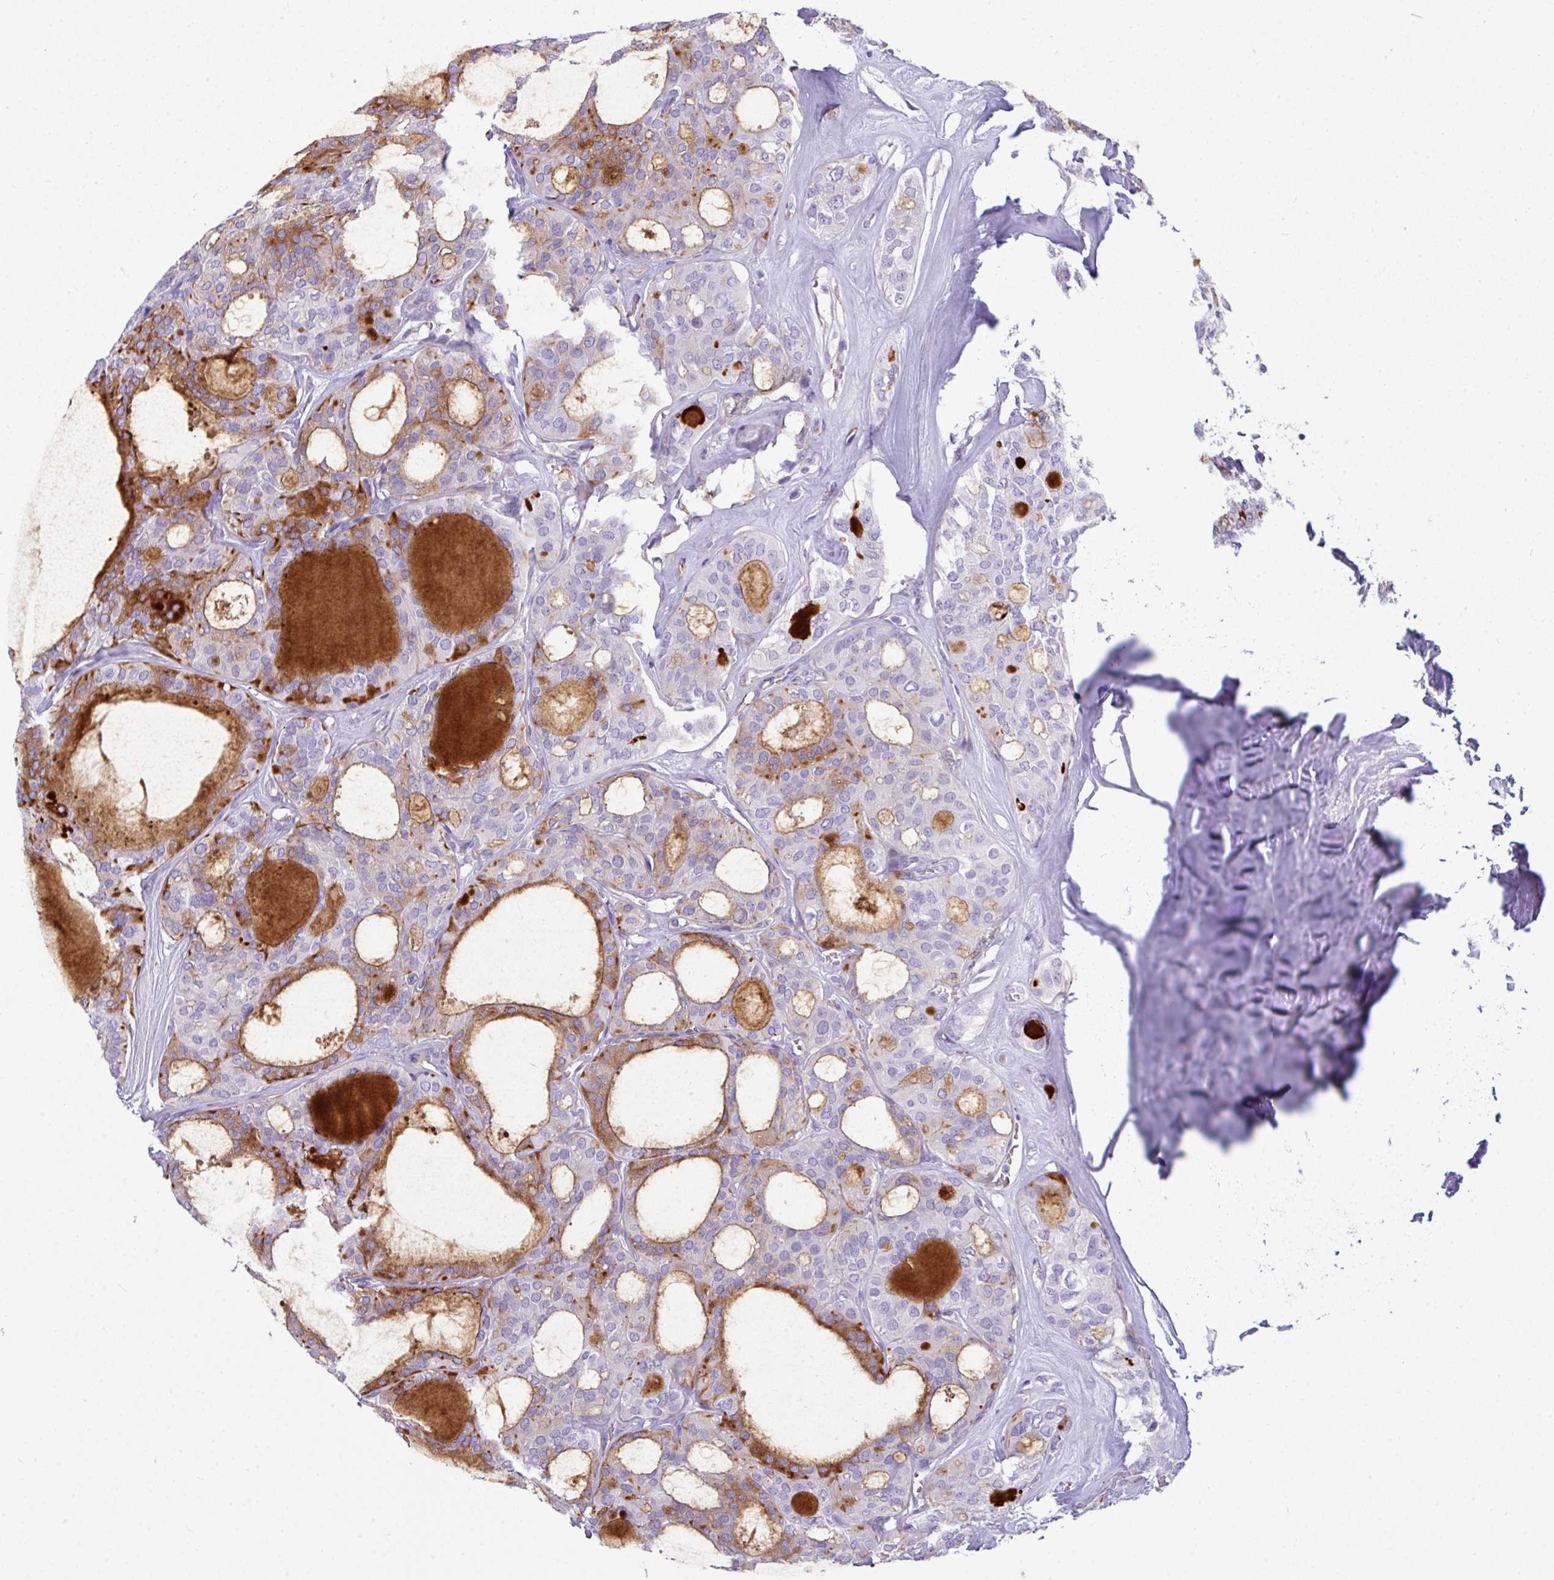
{"staining": {"intensity": "moderate", "quantity": "<25%", "location": "cytoplasmic/membranous"}, "tissue": "thyroid cancer", "cell_type": "Tumor cells", "image_type": "cancer", "snomed": [{"axis": "morphology", "description": "Follicular adenoma carcinoma, NOS"}, {"axis": "topography", "description": "Thyroid gland"}], "caption": "Thyroid cancer (follicular adenoma carcinoma) tissue shows moderate cytoplasmic/membranous staining in about <25% of tumor cells", "gene": "ABCC5", "patient": {"sex": "male", "age": 75}}